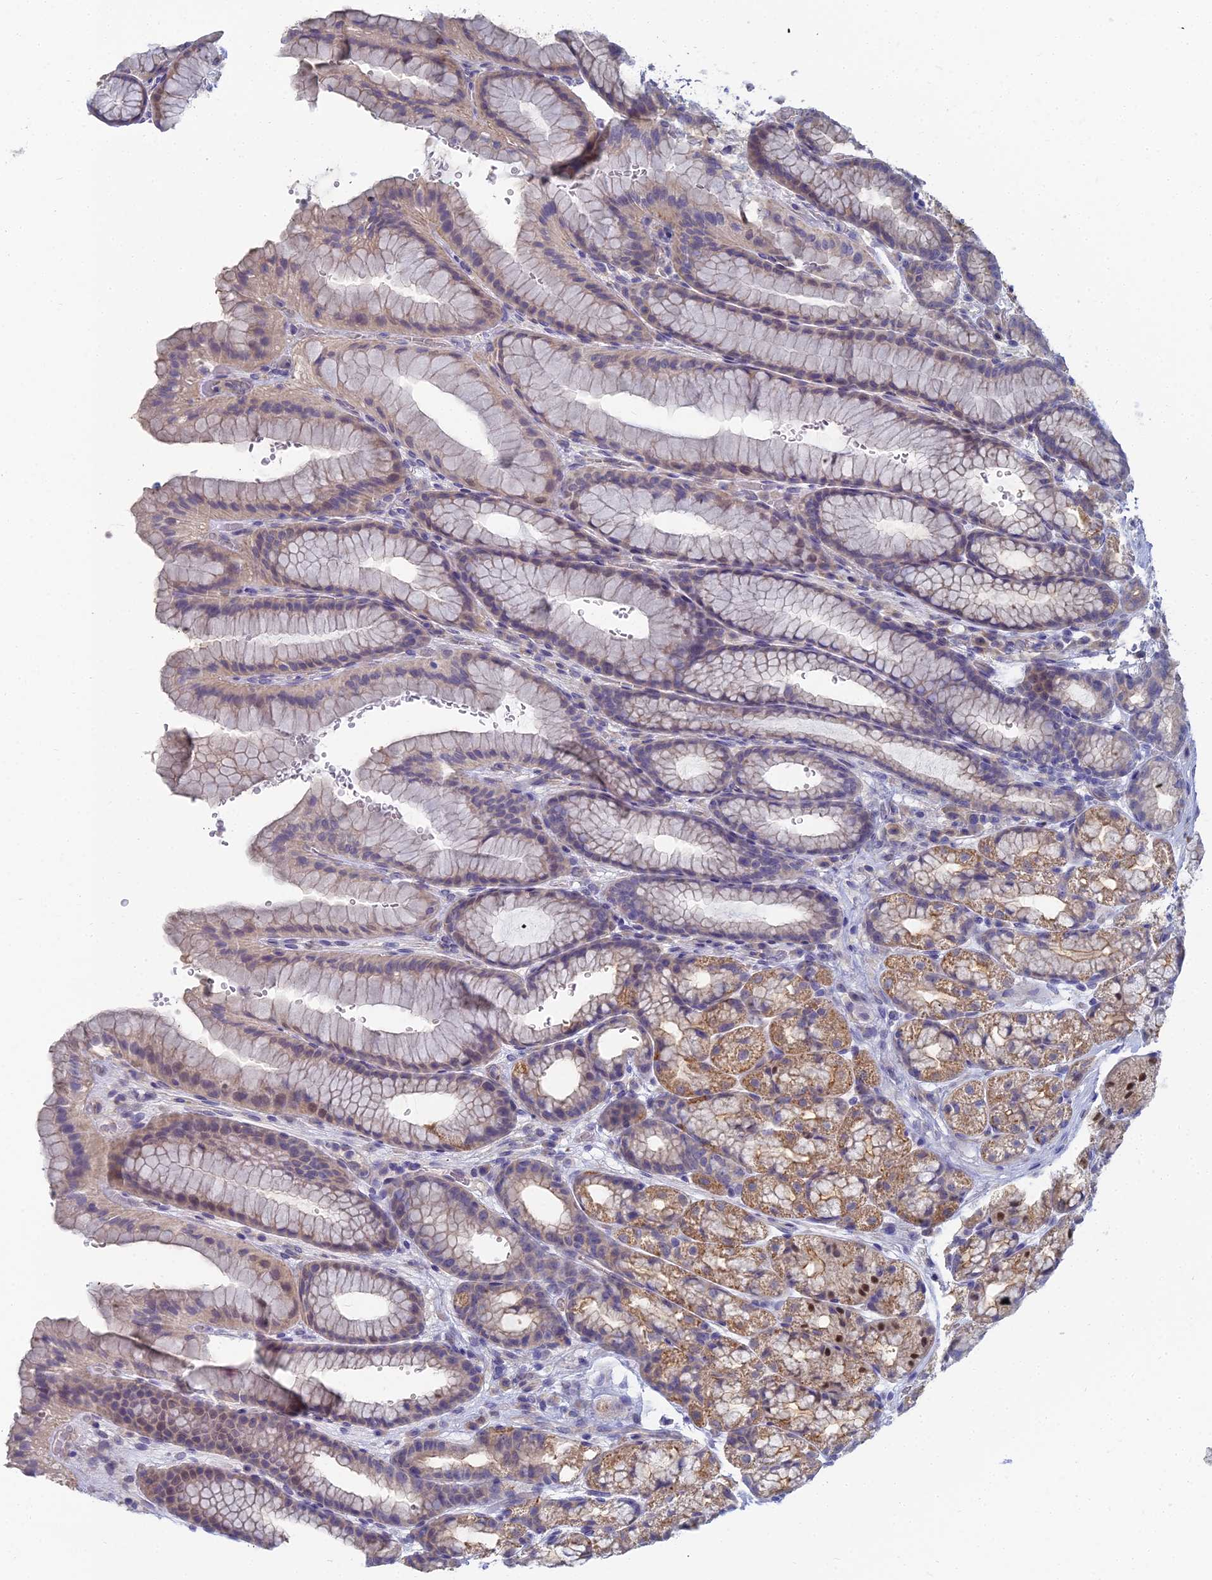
{"staining": {"intensity": "moderate", "quantity": "25%-75%", "location": "cytoplasmic/membranous"}, "tissue": "stomach", "cell_type": "Glandular cells", "image_type": "normal", "snomed": [{"axis": "morphology", "description": "Normal tissue, NOS"}, {"axis": "morphology", "description": "Adenocarcinoma, NOS"}, {"axis": "topography", "description": "Stomach"}], "caption": "Benign stomach shows moderate cytoplasmic/membranous positivity in about 25%-75% of glandular cells The protein of interest is shown in brown color, while the nuclei are stained blue..", "gene": "RDX", "patient": {"sex": "male", "age": 57}}